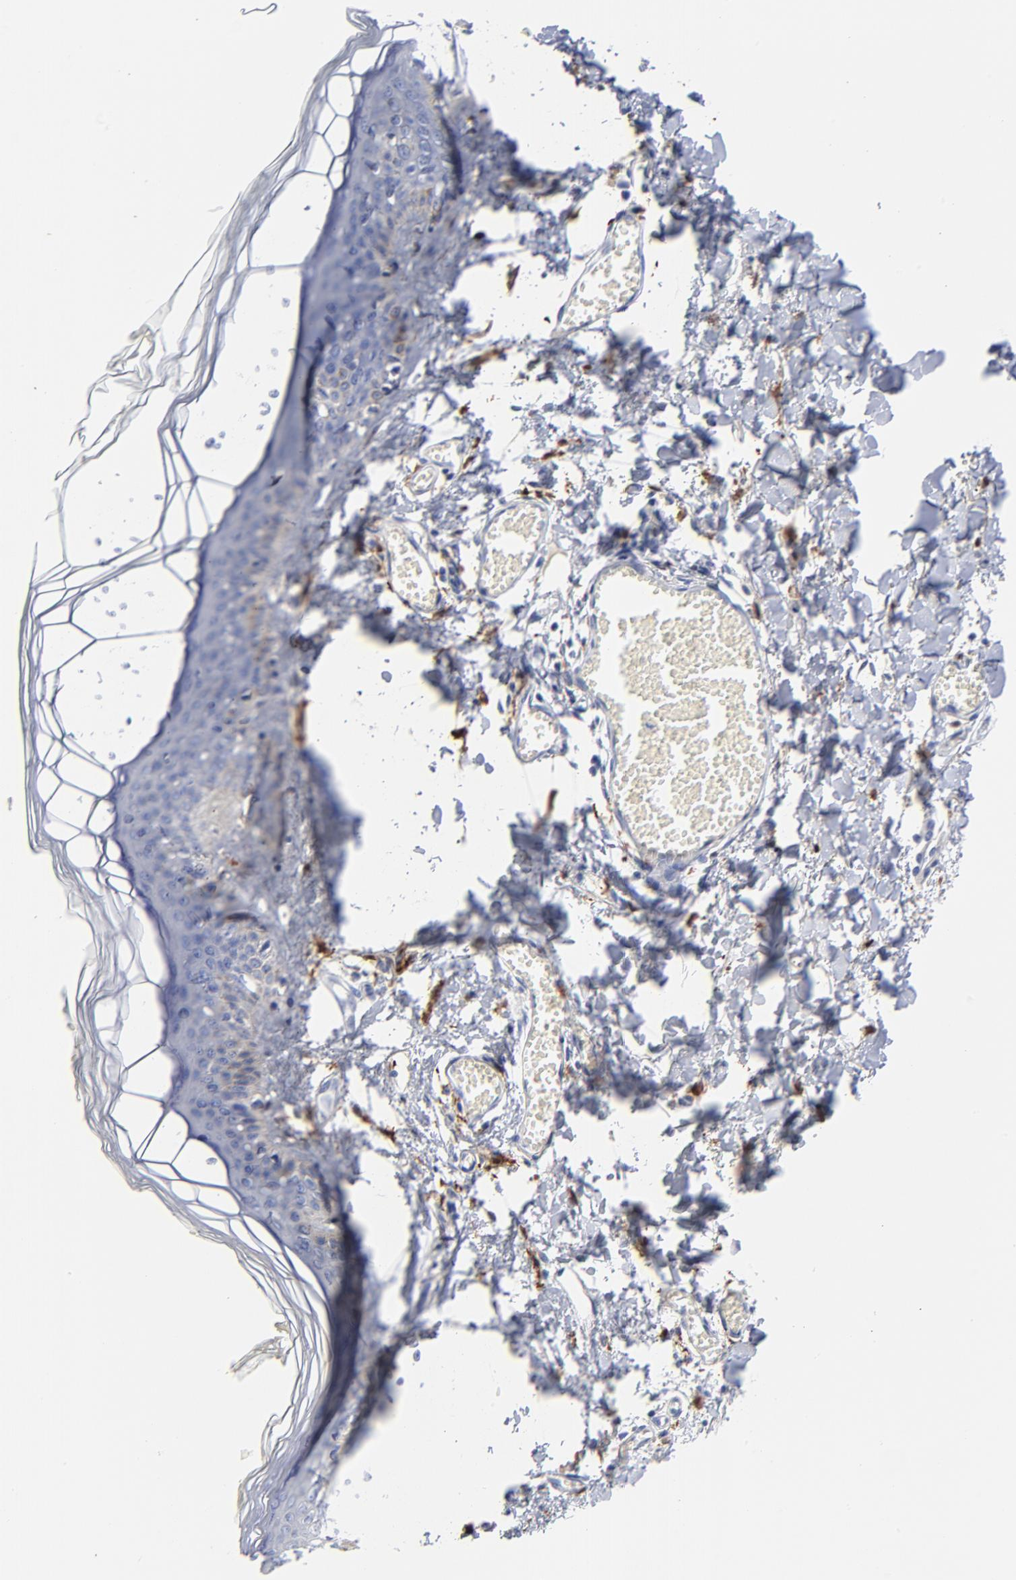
{"staining": {"intensity": "negative", "quantity": "none", "location": "none"}, "tissue": "skin", "cell_type": "Fibroblasts", "image_type": "normal", "snomed": [{"axis": "morphology", "description": "Normal tissue, NOS"}, {"axis": "morphology", "description": "Sarcoma, NOS"}, {"axis": "topography", "description": "Skin"}, {"axis": "topography", "description": "Soft tissue"}], "caption": "DAB immunohistochemical staining of unremarkable human skin shows no significant staining in fibroblasts. (Immunohistochemistry (ihc), brightfield microscopy, high magnification).", "gene": "PTP4A1", "patient": {"sex": "female", "age": 51}}